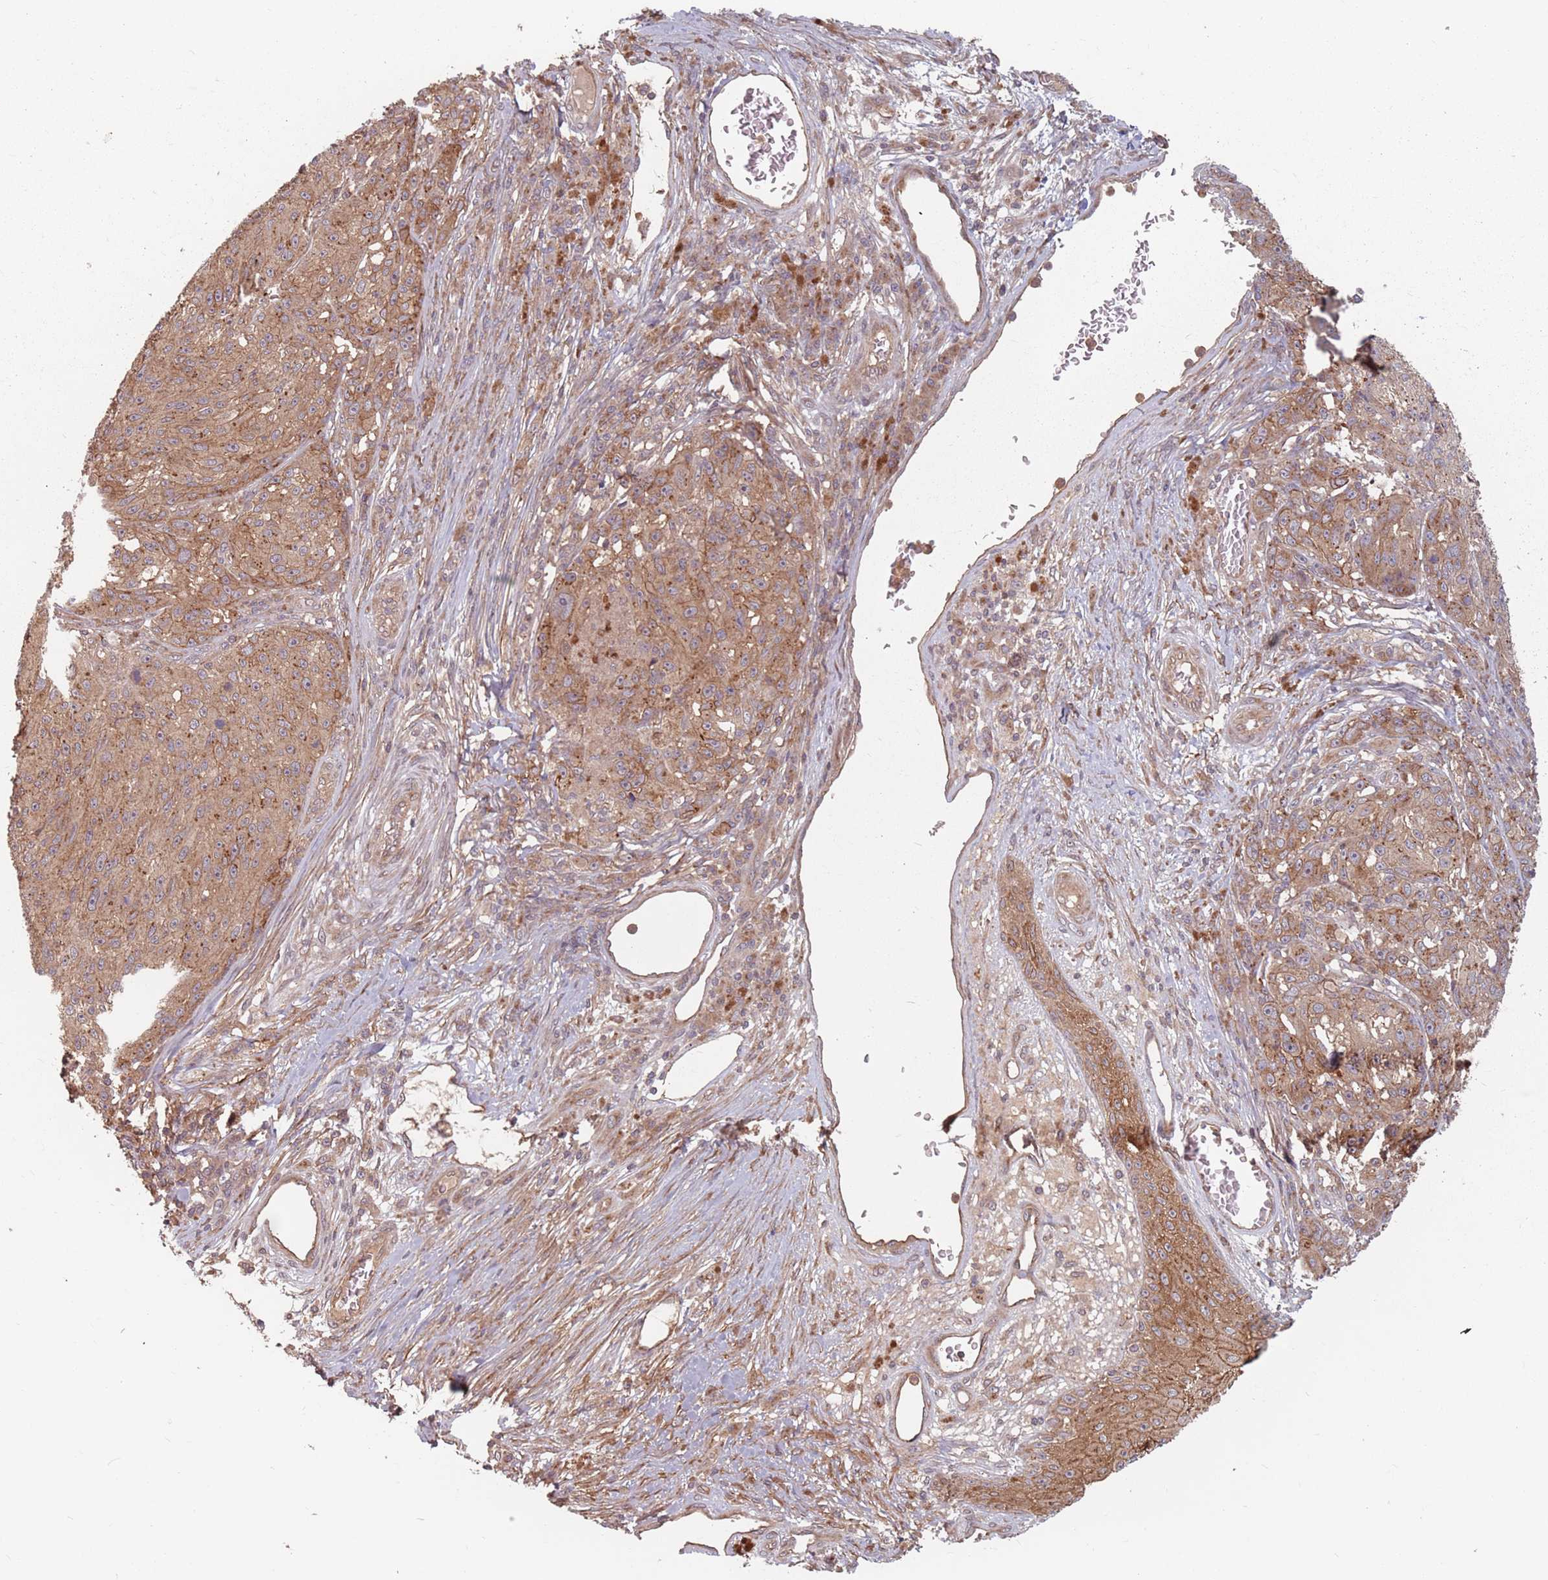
{"staining": {"intensity": "moderate", "quantity": ">75%", "location": "cytoplasmic/membranous"}, "tissue": "melanoma", "cell_type": "Tumor cells", "image_type": "cancer", "snomed": [{"axis": "morphology", "description": "Malignant melanoma, NOS"}, {"axis": "topography", "description": "Skin"}], "caption": "IHC (DAB (3,3'-diaminobenzidine)) staining of human melanoma displays moderate cytoplasmic/membranous protein positivity in about >75% of tumor cells.", "gene": "C3orf14", "patient": {"sex": "male", "age": 53}}